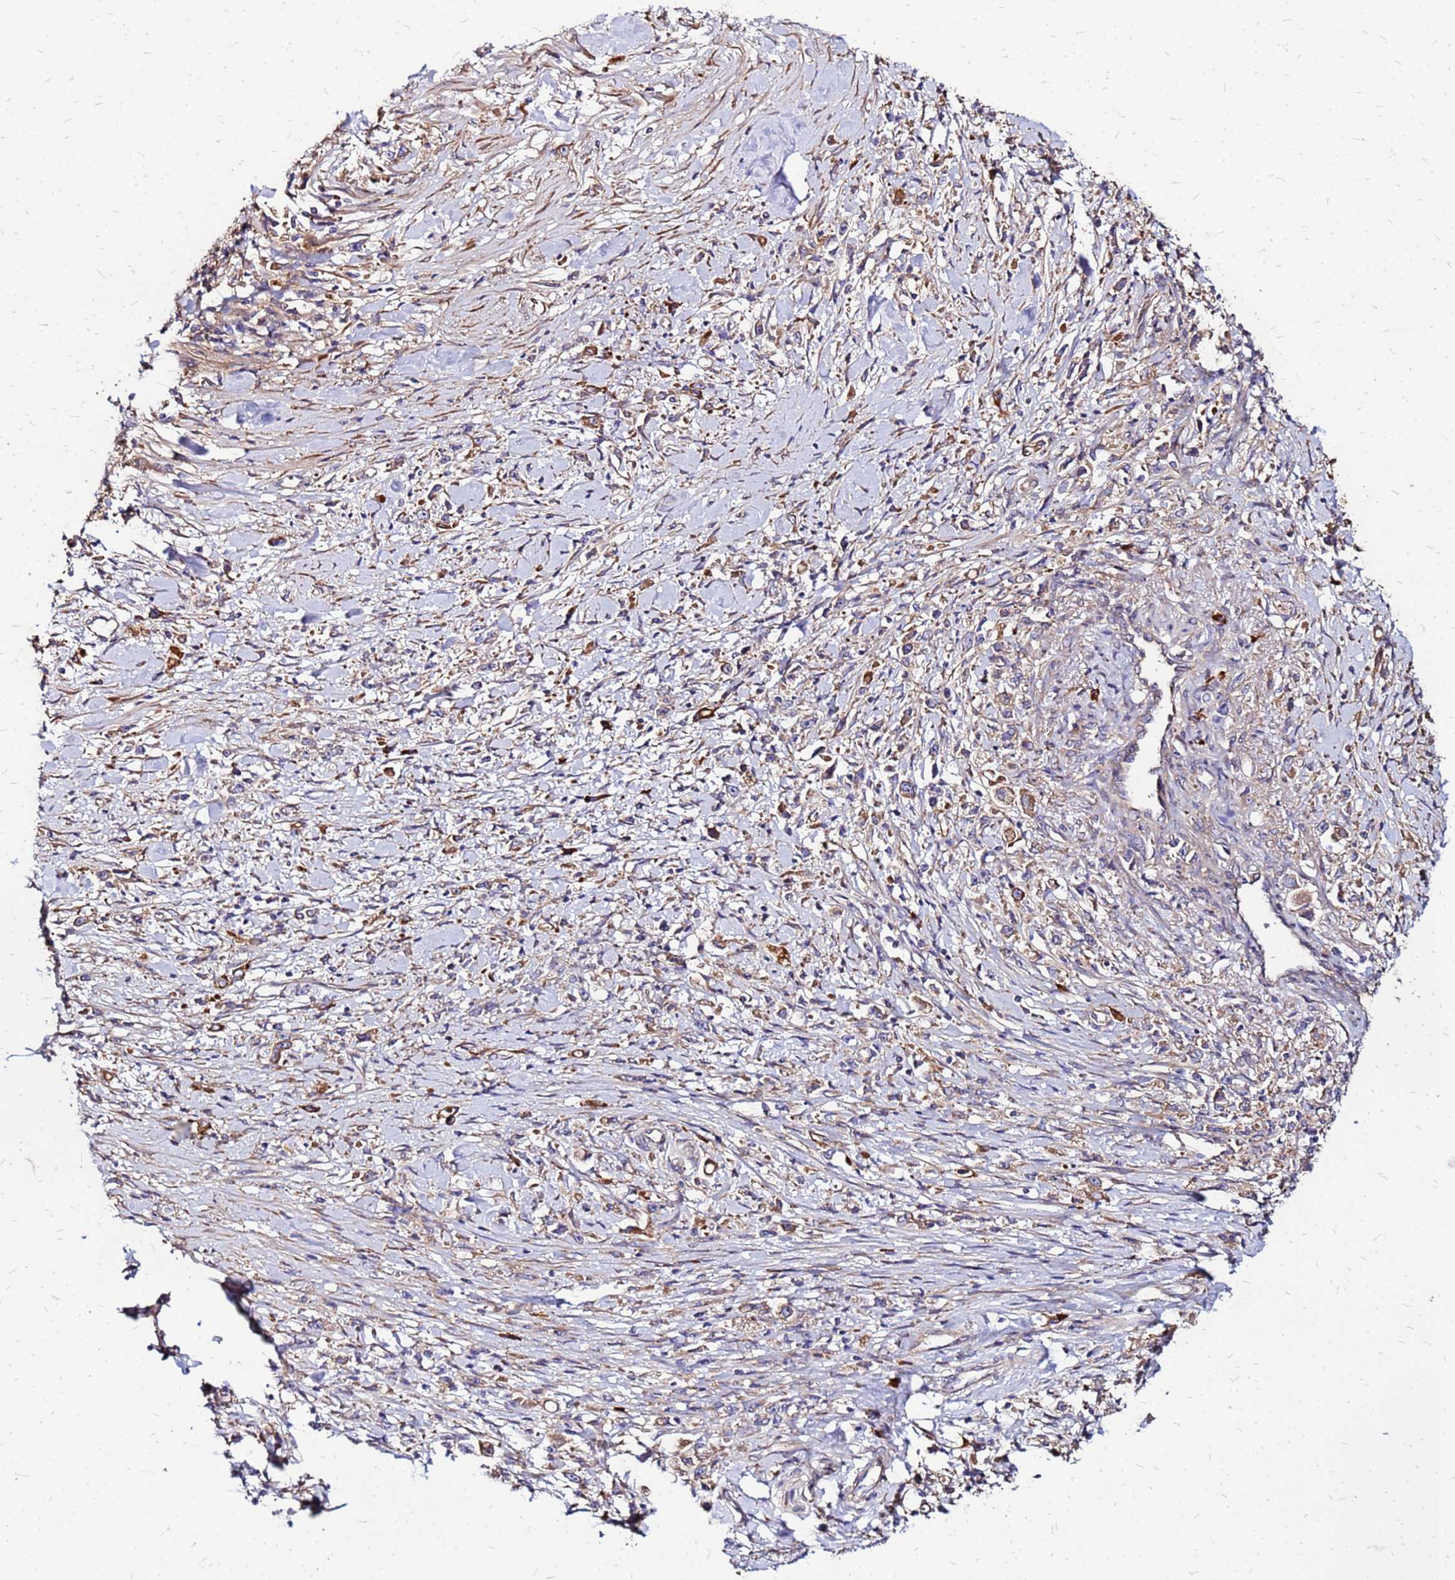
{"staining": {"intensity": "moderate", "quantity": "<25%", "location": "cytoplasmic/membranous"}, "tissue": "stomach cancer", "cell_type": "Tumor cells", "image_type": "cancer", "snomed": [{"axis": "morphology", "description": "Adenocarcinoma, NOS"}, {"axis": "topography", "description": "Stomach"}], "caption": "There is low levels of moderate cytoplasmic/membranous expression in tumor cells of adenocarcinoma (stomach), as demonstrated by immunohistochemical staining (brown color).", "gene": "VMO1", "patient": {"sex": "female", "age": 59}}